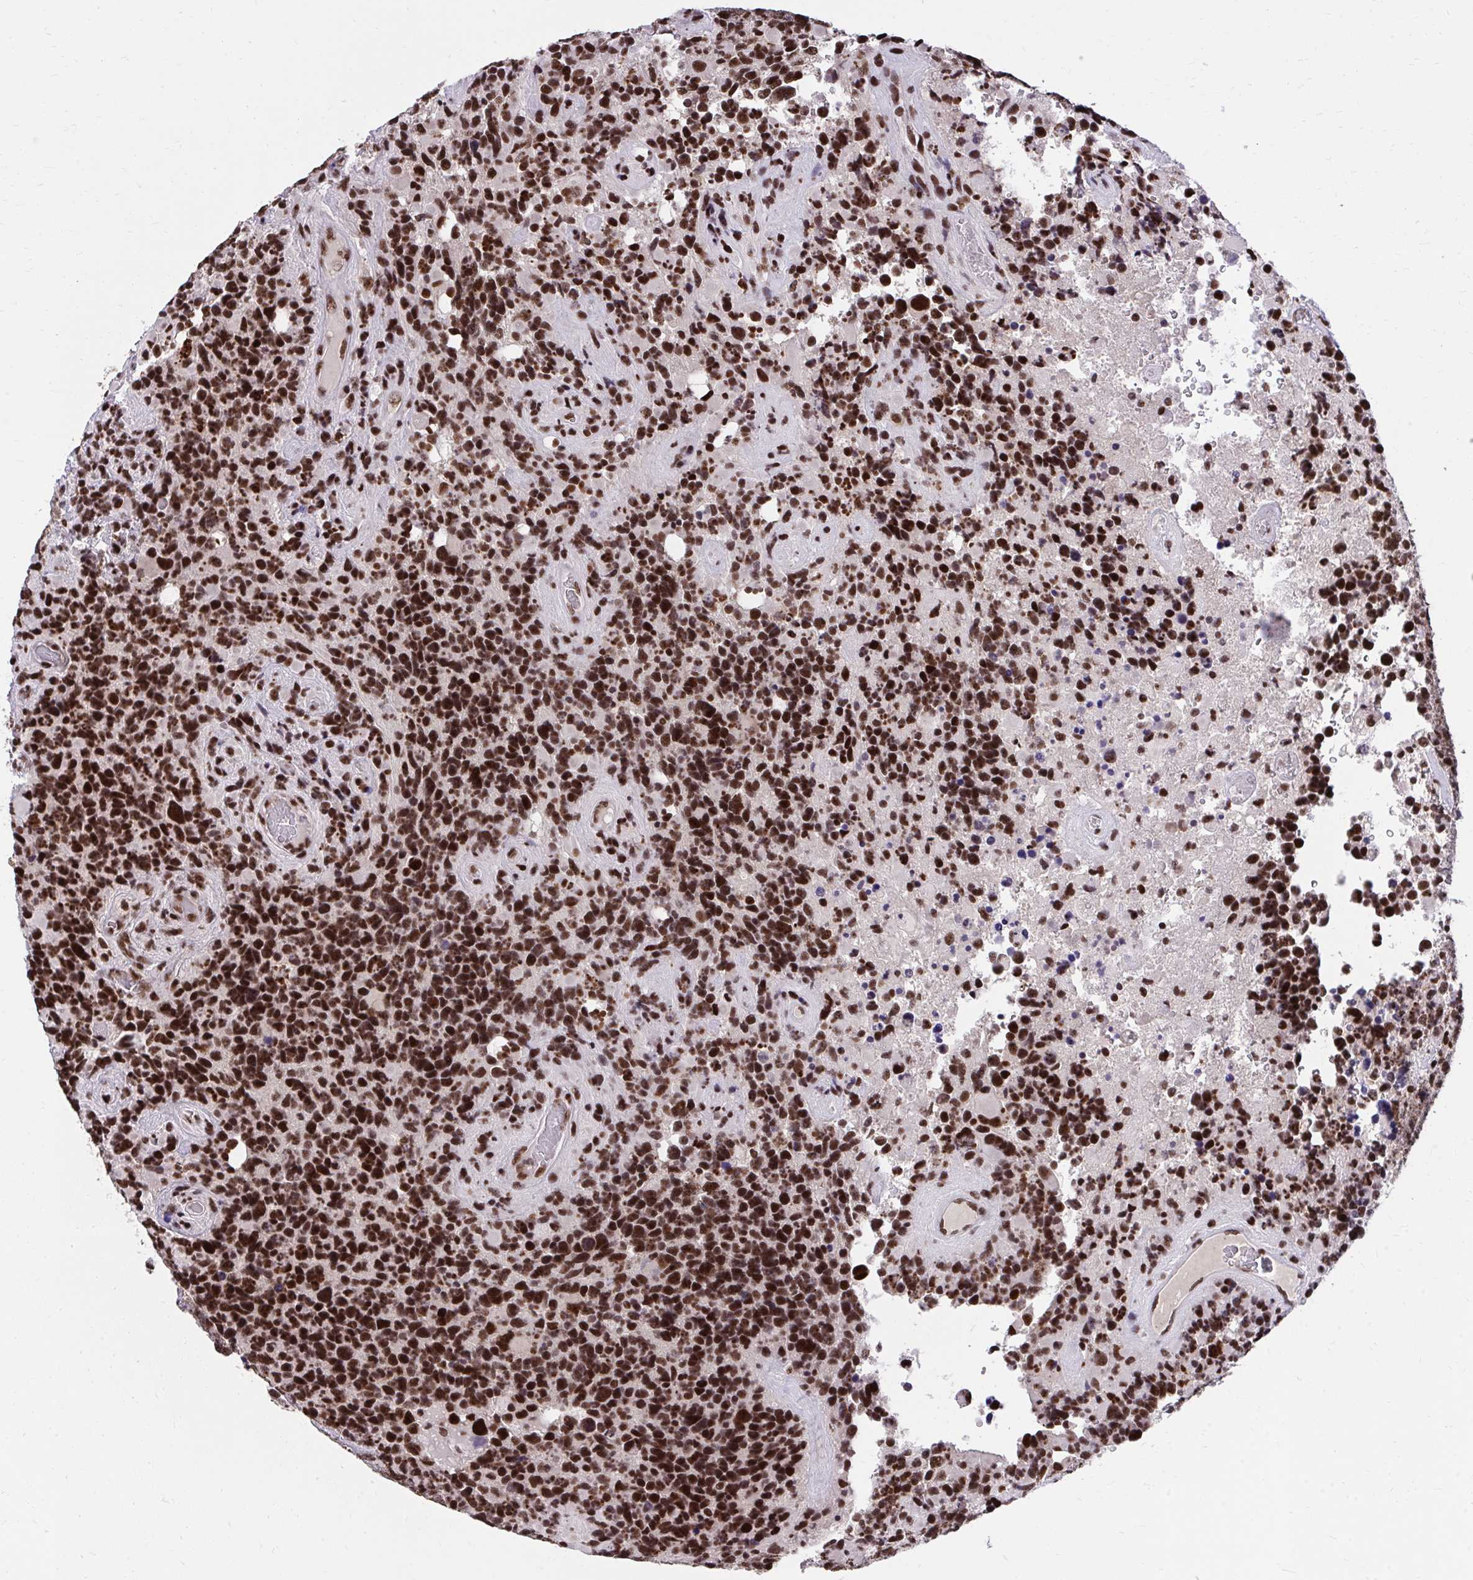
{"staining": {"intensity": "strong", "quantity": ">75%", "location": "nuclear"}, "tissue": "glioma", "cell_type": "Tumor cells", "image_type": "cancer", "snomed": [{"axis": "morphology", "description": "Glioma, malignant, High grade"}, {"axis": "topography", "description": "Brain"}], "caption": "Immunohistochemical staining of glioma demonstrates strong nuclear protein staining in approximately >75% of tumor cells.", "gene": "SYNE4", "patient": {"sex": "female", "age": 40}}